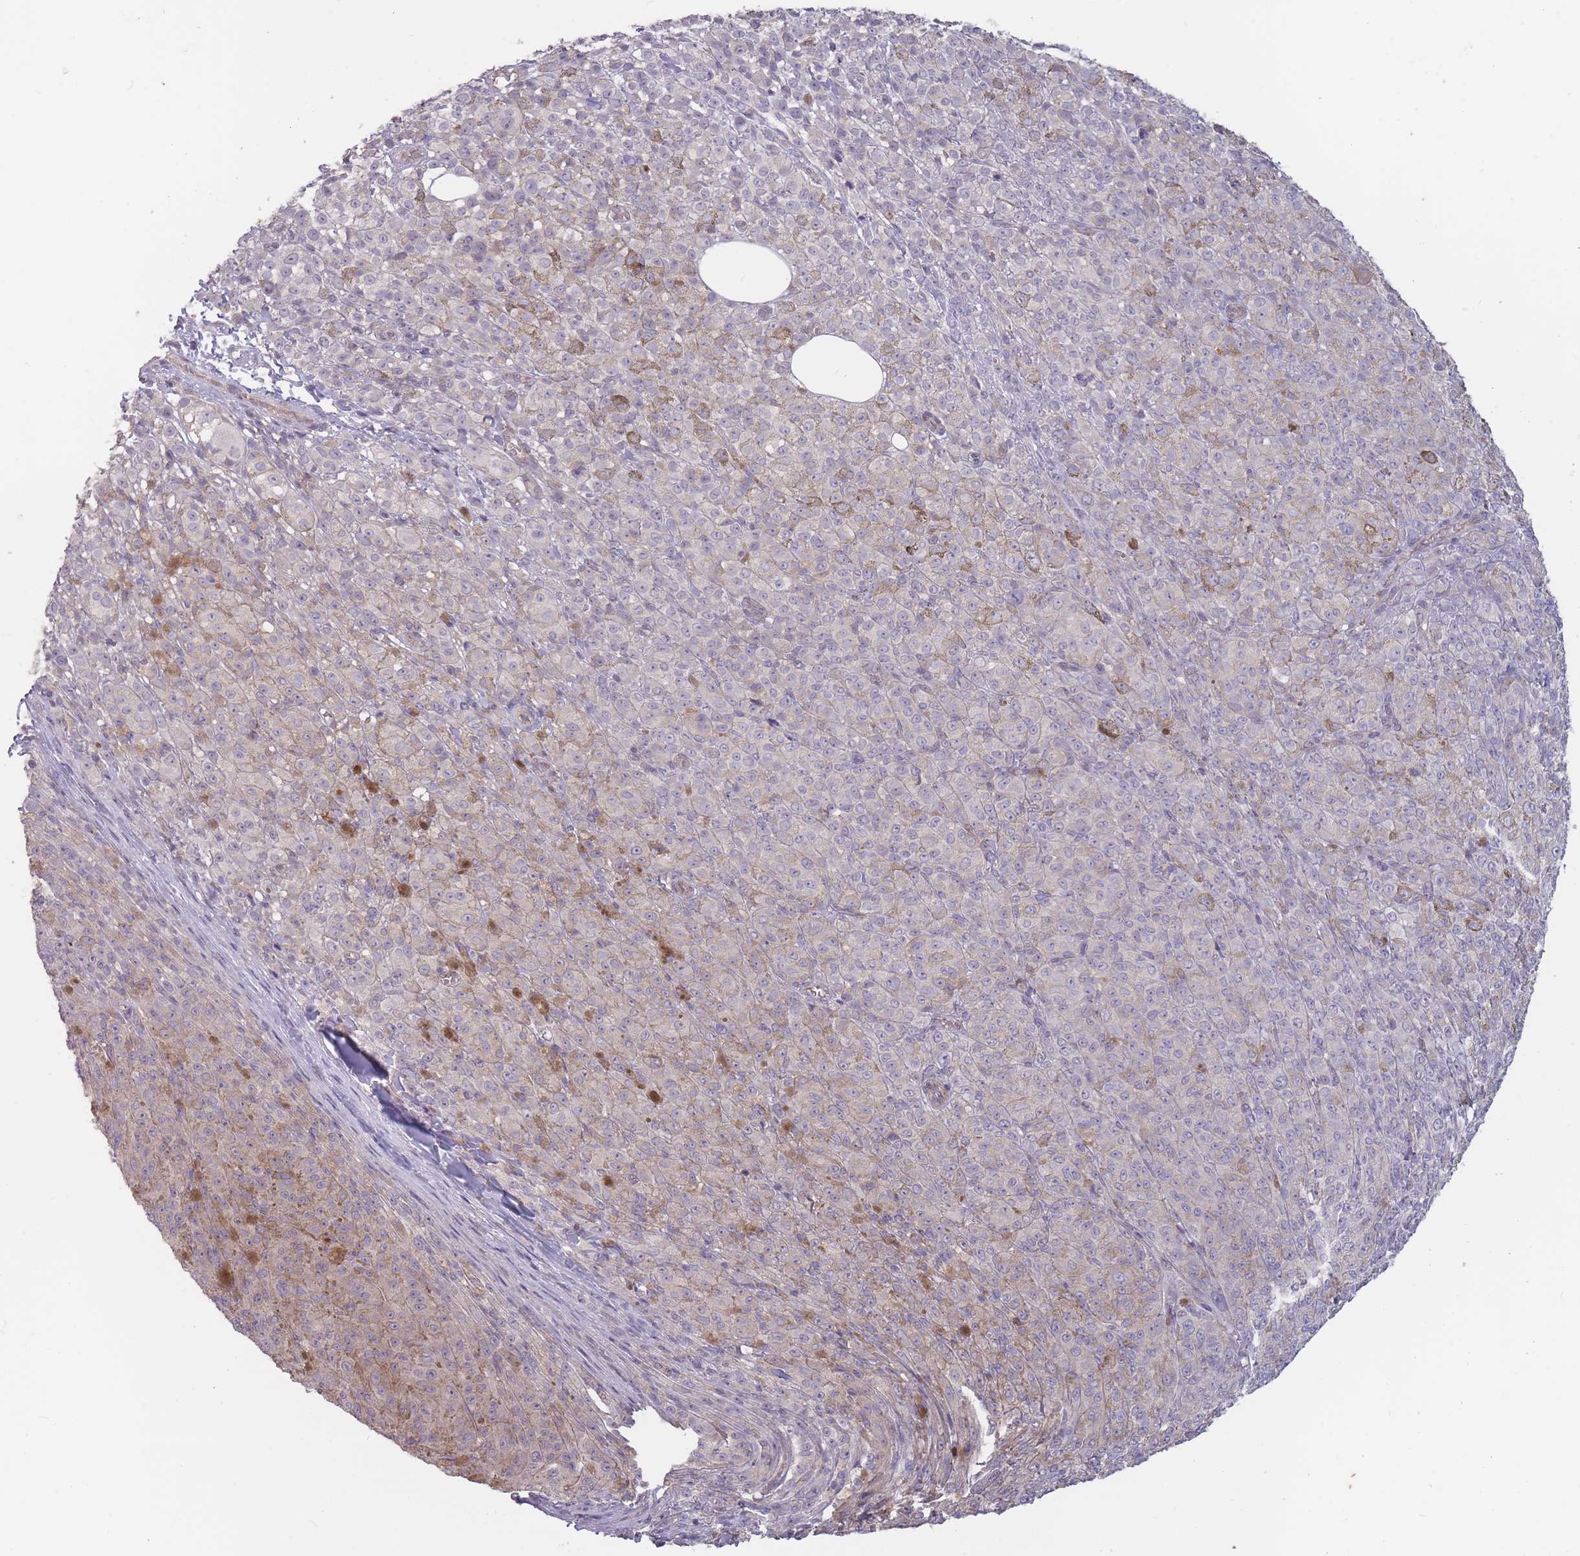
{"staining": {"intensity": "negative", "quantity": "none", "location": "none"}, "tissue": "melanoma", "cell_type": "Tumor cells", "image_type": "cancer", "snomed": [{"axis": "morphology", "description": "Malignant melanoma, NOS"}, {"axis": "topography", "description": "Skin"}], "caption": "DAB (3,3'-diaminobenzidine) immunohistochemical staining of human melanoma shows no significant expression in tumor cells.", "gene": "TET3", "patient": {"sex": "female", "age": 52}}